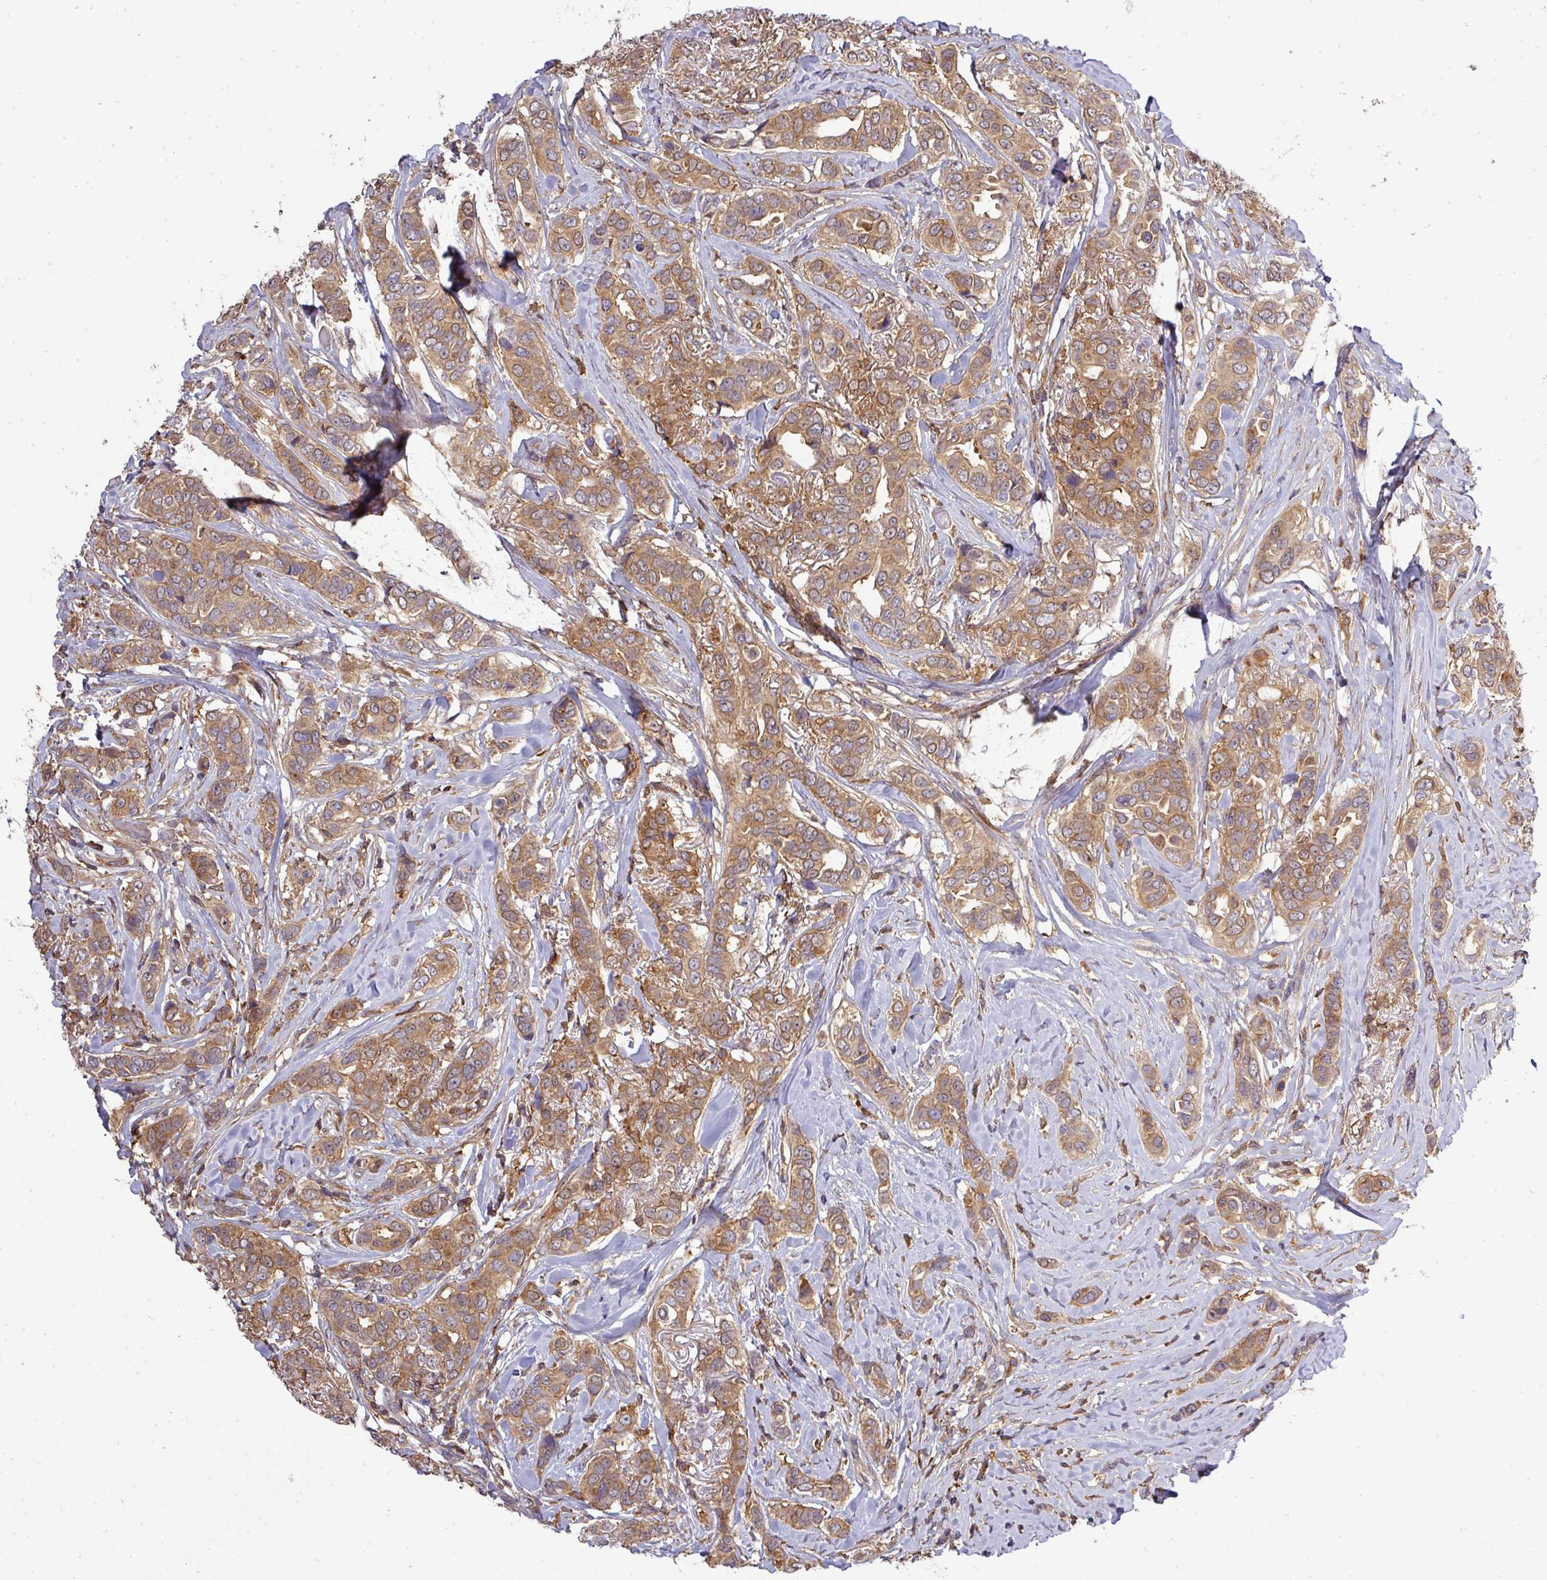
{"staining": {"intensity": "moderate", "quantity": ">75%", "location": "cytoplasmic/membranous"}, "tissue": "breast cancer", "cell_type": "Tumor cells", "image_type": "cancer", "snomed": [{"axis": "morphology", "description": "Lobular carcinoma"}, {"axis": "topography", "description": "Breast"}], "caption": "Immunohistochemistry (IHC) (DAB) staining of lobular carcinoma (breast) shows moderate cytoplasmic/membranous protein positivity in approximately >75% of tumor cells.", "gene": "STAT5A", "patient": {"sex": "female", "age": 51}}